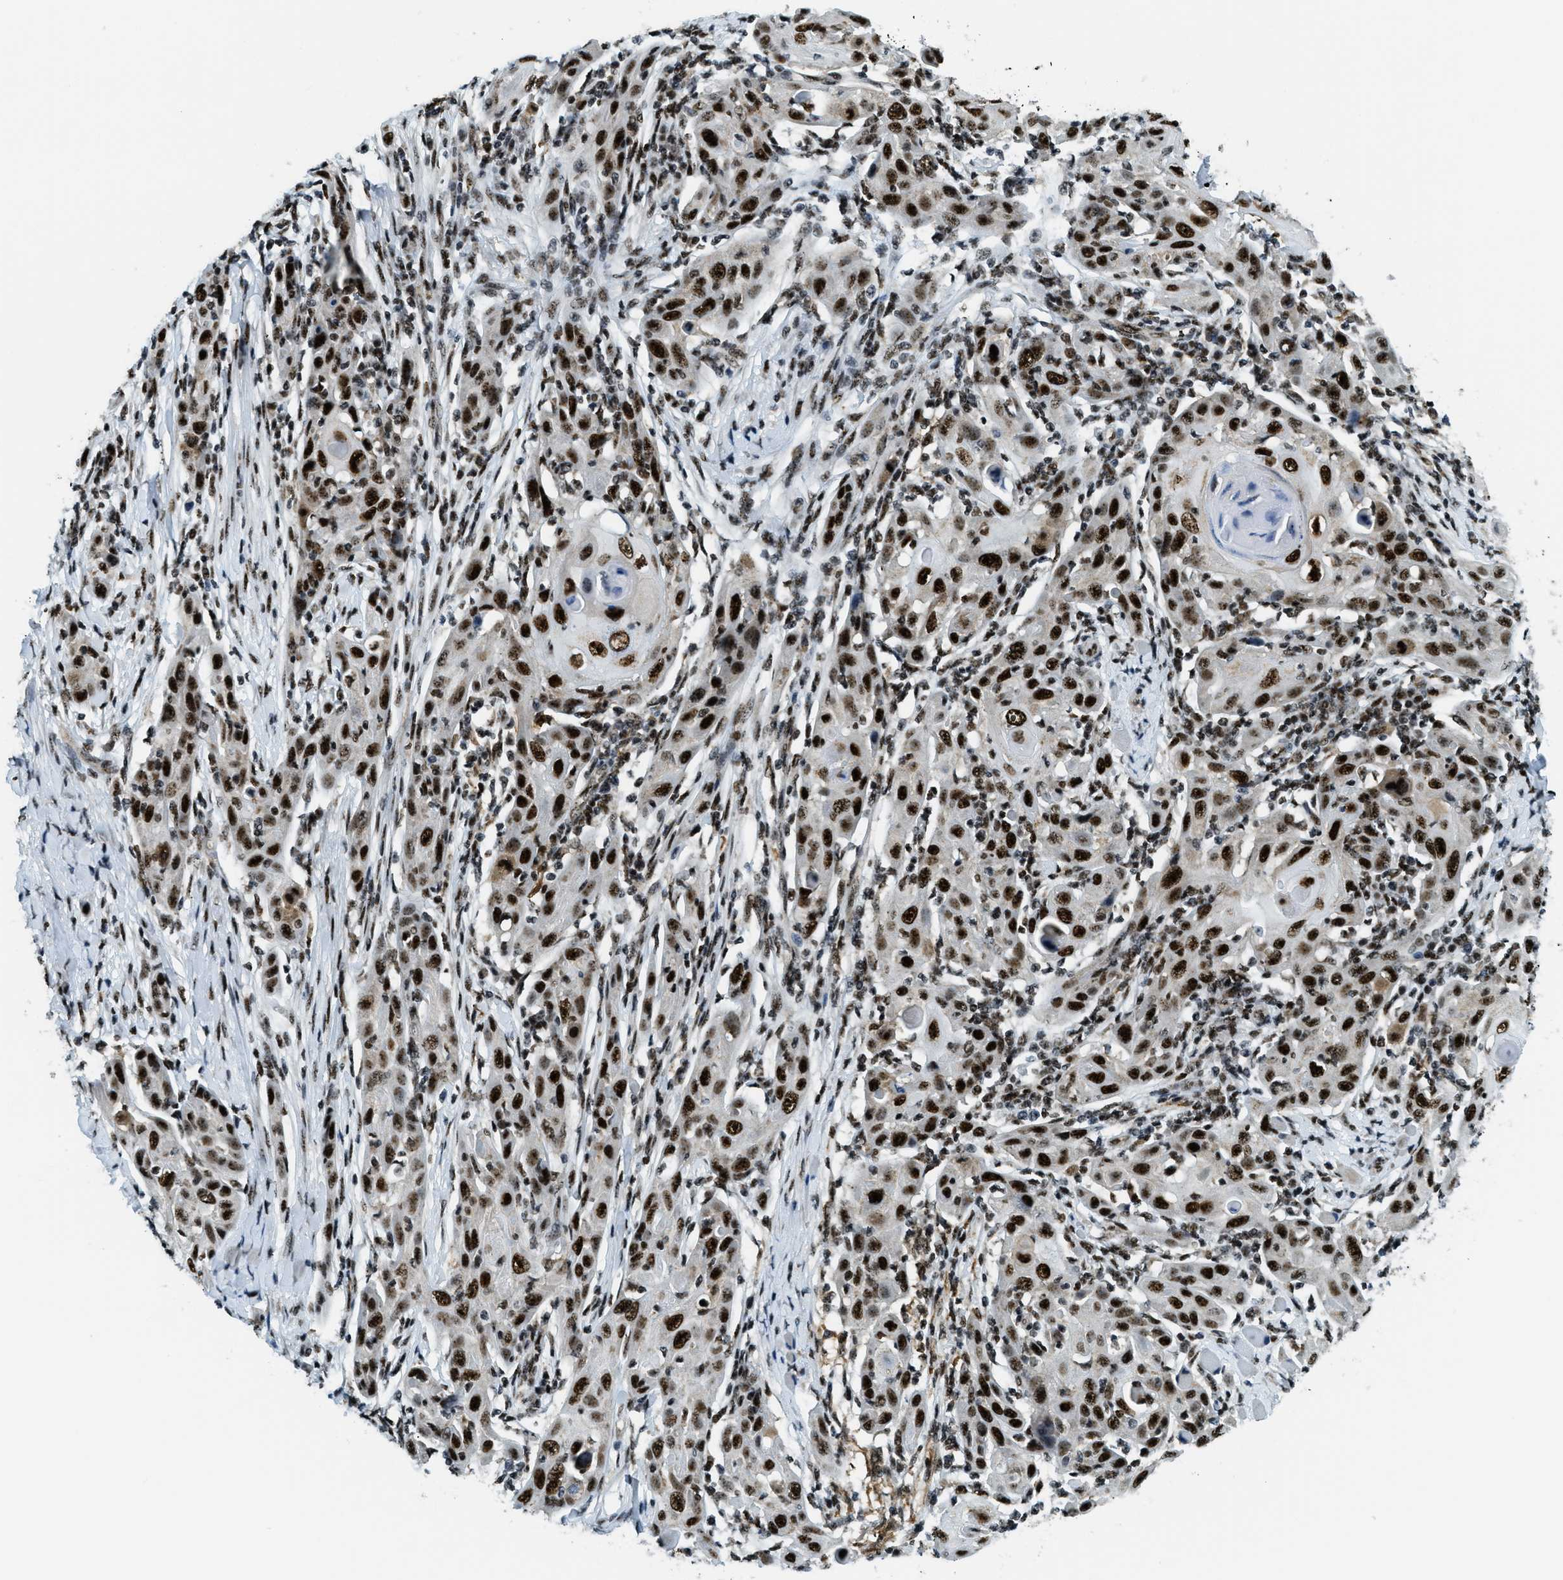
{"staining": {"intensity": "strong", "quantity": ">75%", "location": "cytoplasmic/membranous,nuclear"}, "tissue": "skin cancer", "cell_type": "Tumor cells", "image_type": "cancer", "snomed": [{"axis": "morphology", "description": "Squamous cell carcinoma, NOS"}, {"axis": "topography", "description": "Skin"}], "caption": "Approximately >75% of tumor cells in human skin squamous cell carcinoma display strong cytoplasmic/membranous and nuclear protein staining as visualized by brown immunohistochemical staining.", "gene": "SP100", "patient": {"sex": "female", "age": 88}}